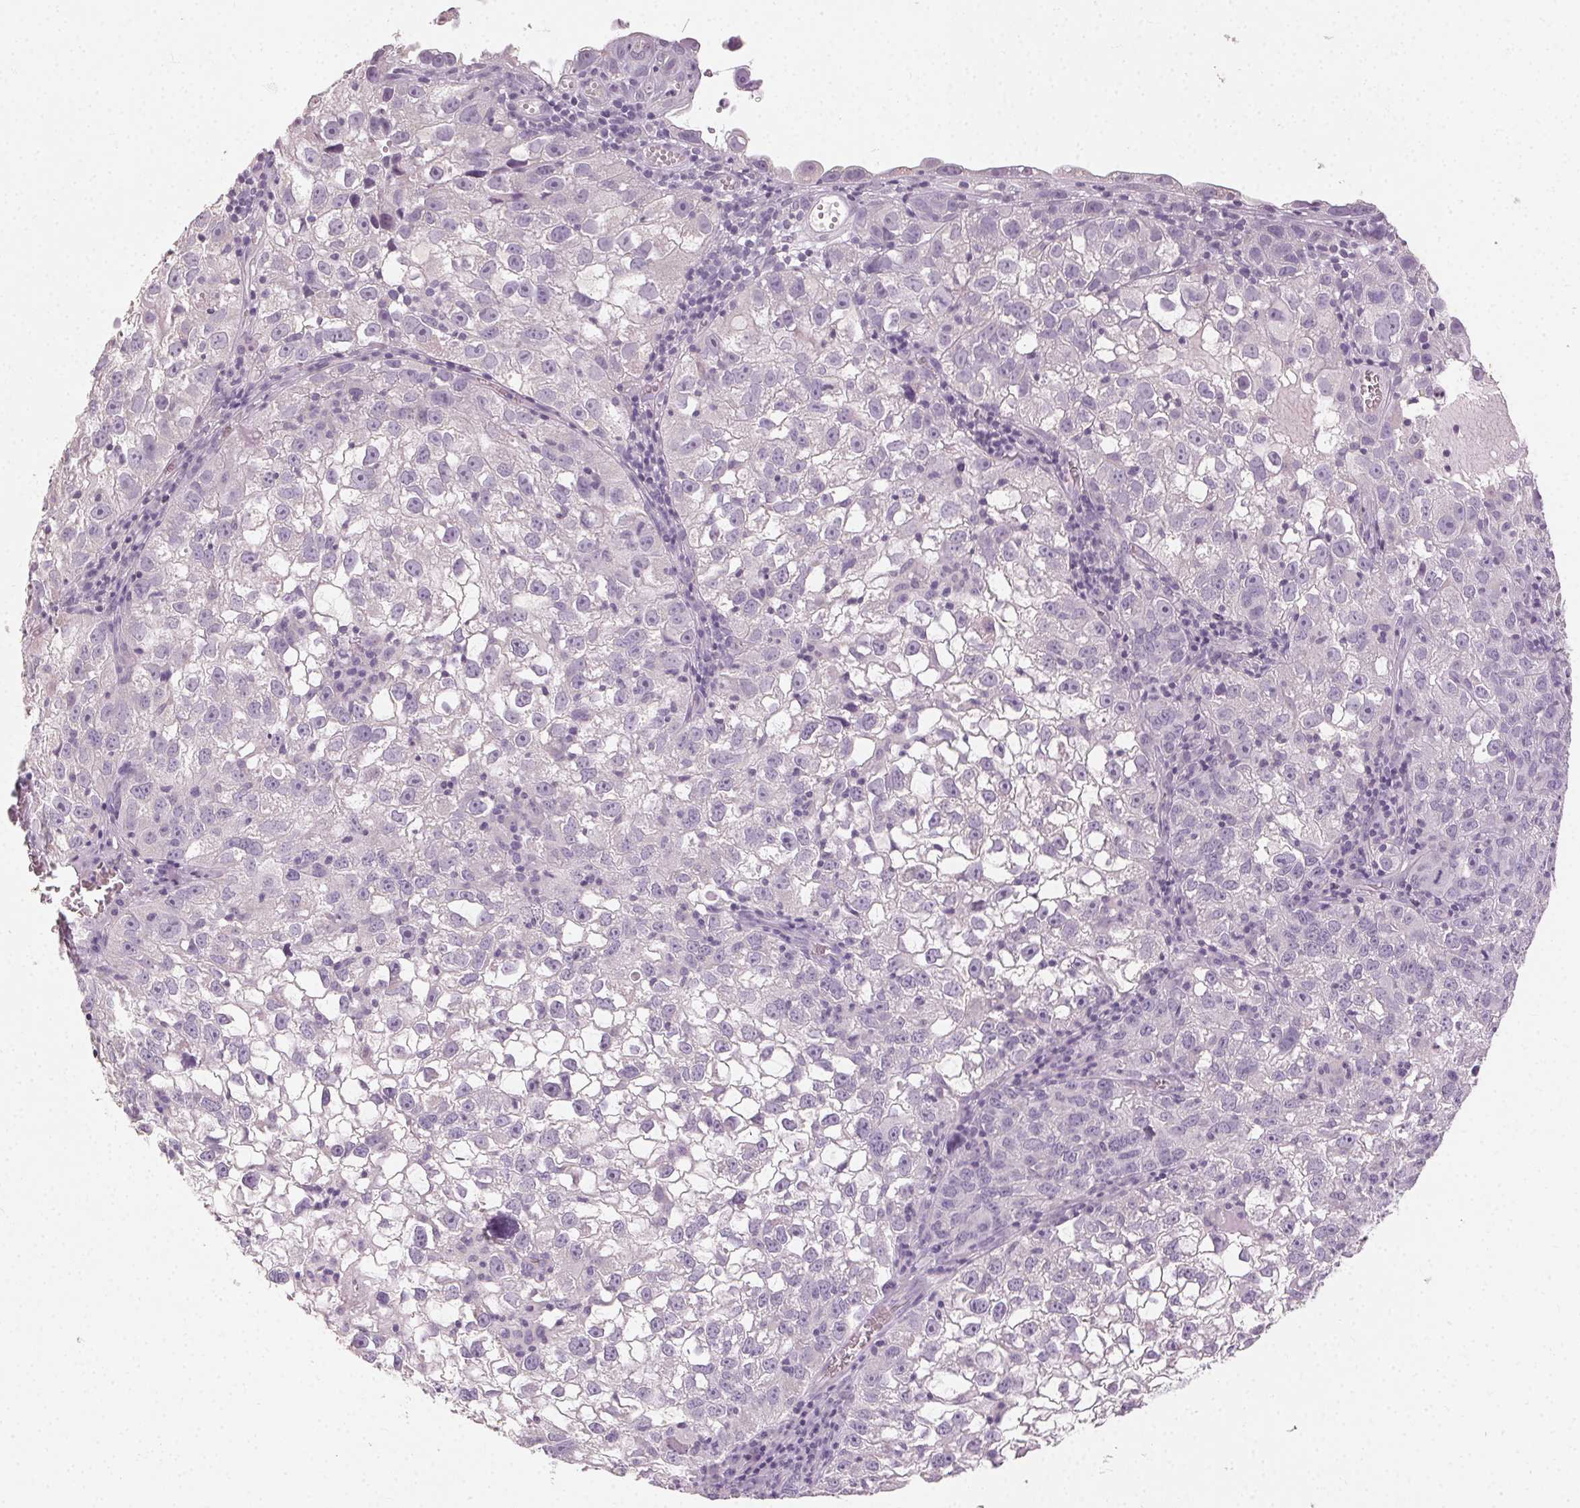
{"staining": {"intensity": "negative", "quantity": "none", "location": "none"}, "tissue": "cervical cancer", "cell_type": "Tumor cells", "image_type": "cancer", "snomed": [{"axis": "morphology", "description": "Squamous cell carcinoma, NOS"}, {"axis": "topography", "description": "Cervix"}], "caption": "Immunohistochemical staining of human squamous cell carcinoma (cervical) demonstrates no significant expression in tumor cells.", "gene": "CLTRN", "patient": {"sex": "female", "age": 55}}